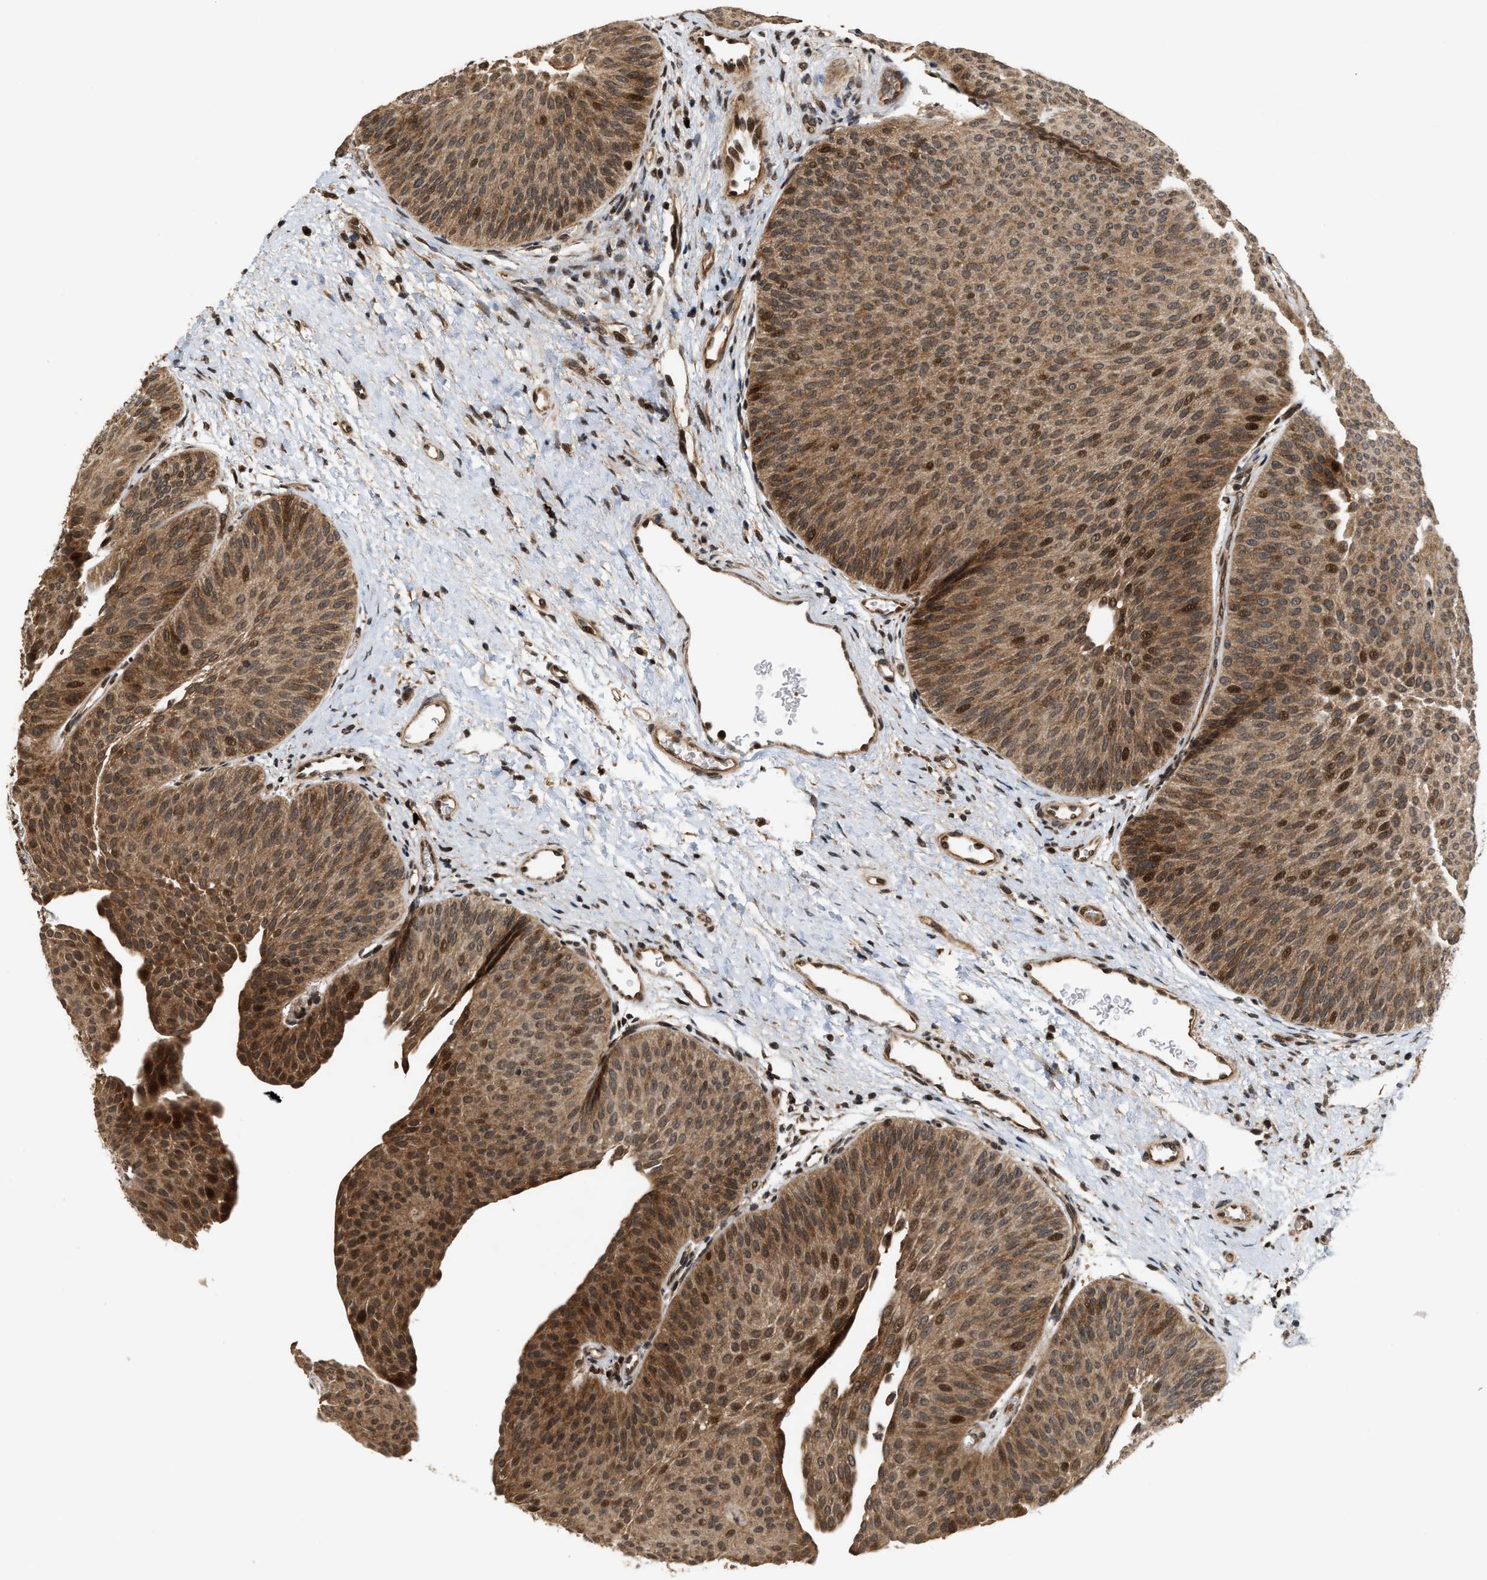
{"staining": {"intensity": "moderate", "quantity": ">75%", "location": "cytoplasmic/membranous,nuclear"}, "tissue": "urothelial cancer", "cell_type": "Tumor cells", "image_type": "cancer", "snomed": [{"axis": "morphology", "description": "Urothelial carcinoma, Low grade"}, {"axis": "topography", "description": "Urinary bladder"}], "caption": "Protein staining of urothelial carcinoma (low-grade) tissue reveals moderate cytoplasmic/membranous and nuclear staining in approximately >75% of tumor cells.", "gene": "ELP2", "patient": {"sex": "female", "age": 60}}